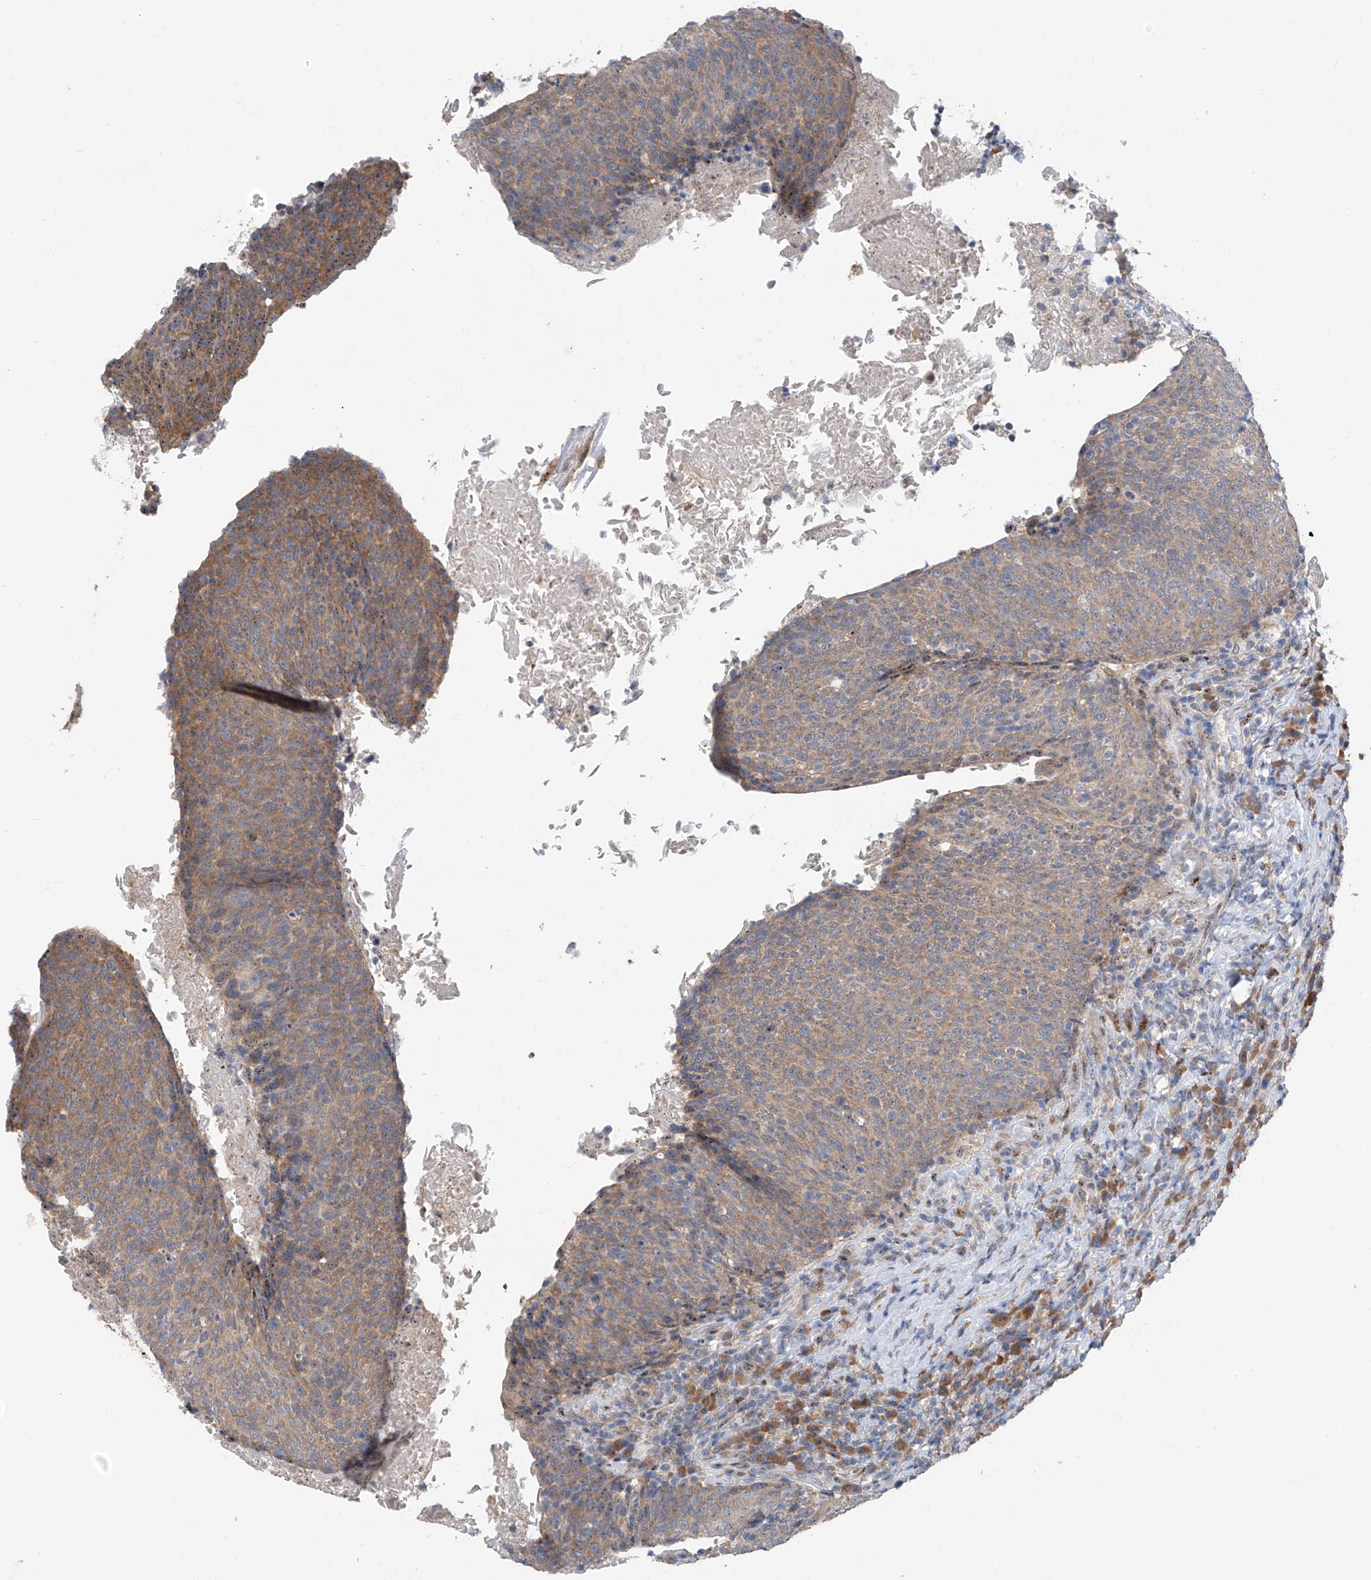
{"staining": {"intensity": "moderate", "quantity": "25%-75%", "location": "cytoplasmic/membranous"}, "tissue": "head and neck cancer", "cell_type": "Tumor cells", "image_type": "cancer", "snomed": [{"axis": "morphology", "description": "Squamous cell carcinoma, NOS"}, {"axis": "morphology", "description": "Squamous cell carcinoma, metastatic, NOS"}, {"axis": "topography", "description": "Lymph node"}, {"axis": "topography", "description": "Head-Neck"}], "caption": "Head and neck cancer was stained to show a protein in brown. There is medium levels of moderate cytoplasmic/membranous positivity in about 25%-75% of tumor cells.", "gene": "RPL4", "patient": {"sex": "male", "age": 62}}